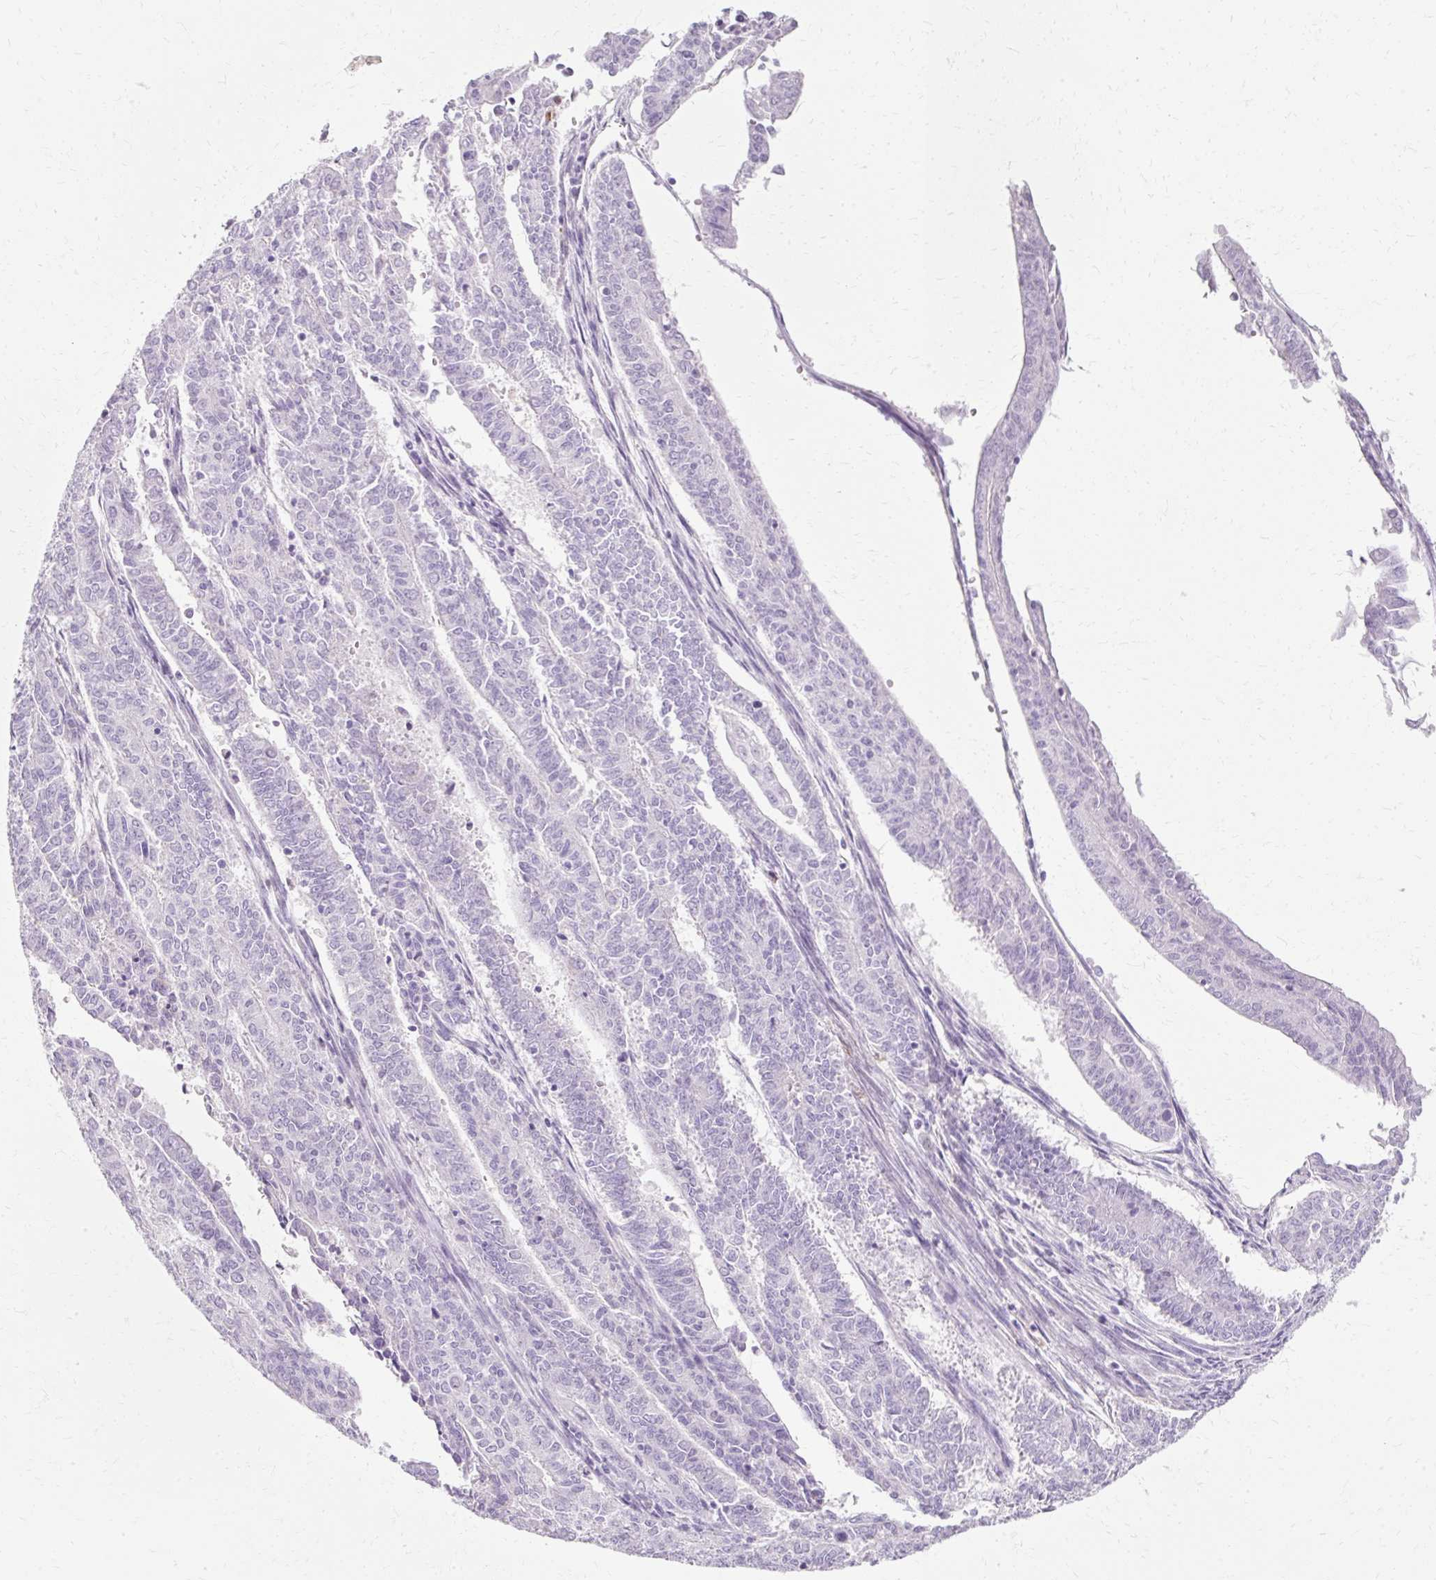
{"staining": {"intensity": "negative", "quantity": "none", "location": "none"}, "tissue": "endometrial cancer", "cell_type": "Tumor cells", "image_type": "cancer", "snomed": [{"axis": "morphology", "description": "Adenocarcinoma, NOS"}, {"axis": "topography", "description": "Endometrium"}], "caption": "Adenocarcinoma (endometrial) stained for a protein using IHC exhibits no expression tumor cells.", "gene": "HSD11B1", "patient": {"sex": "female", "age": 59}}